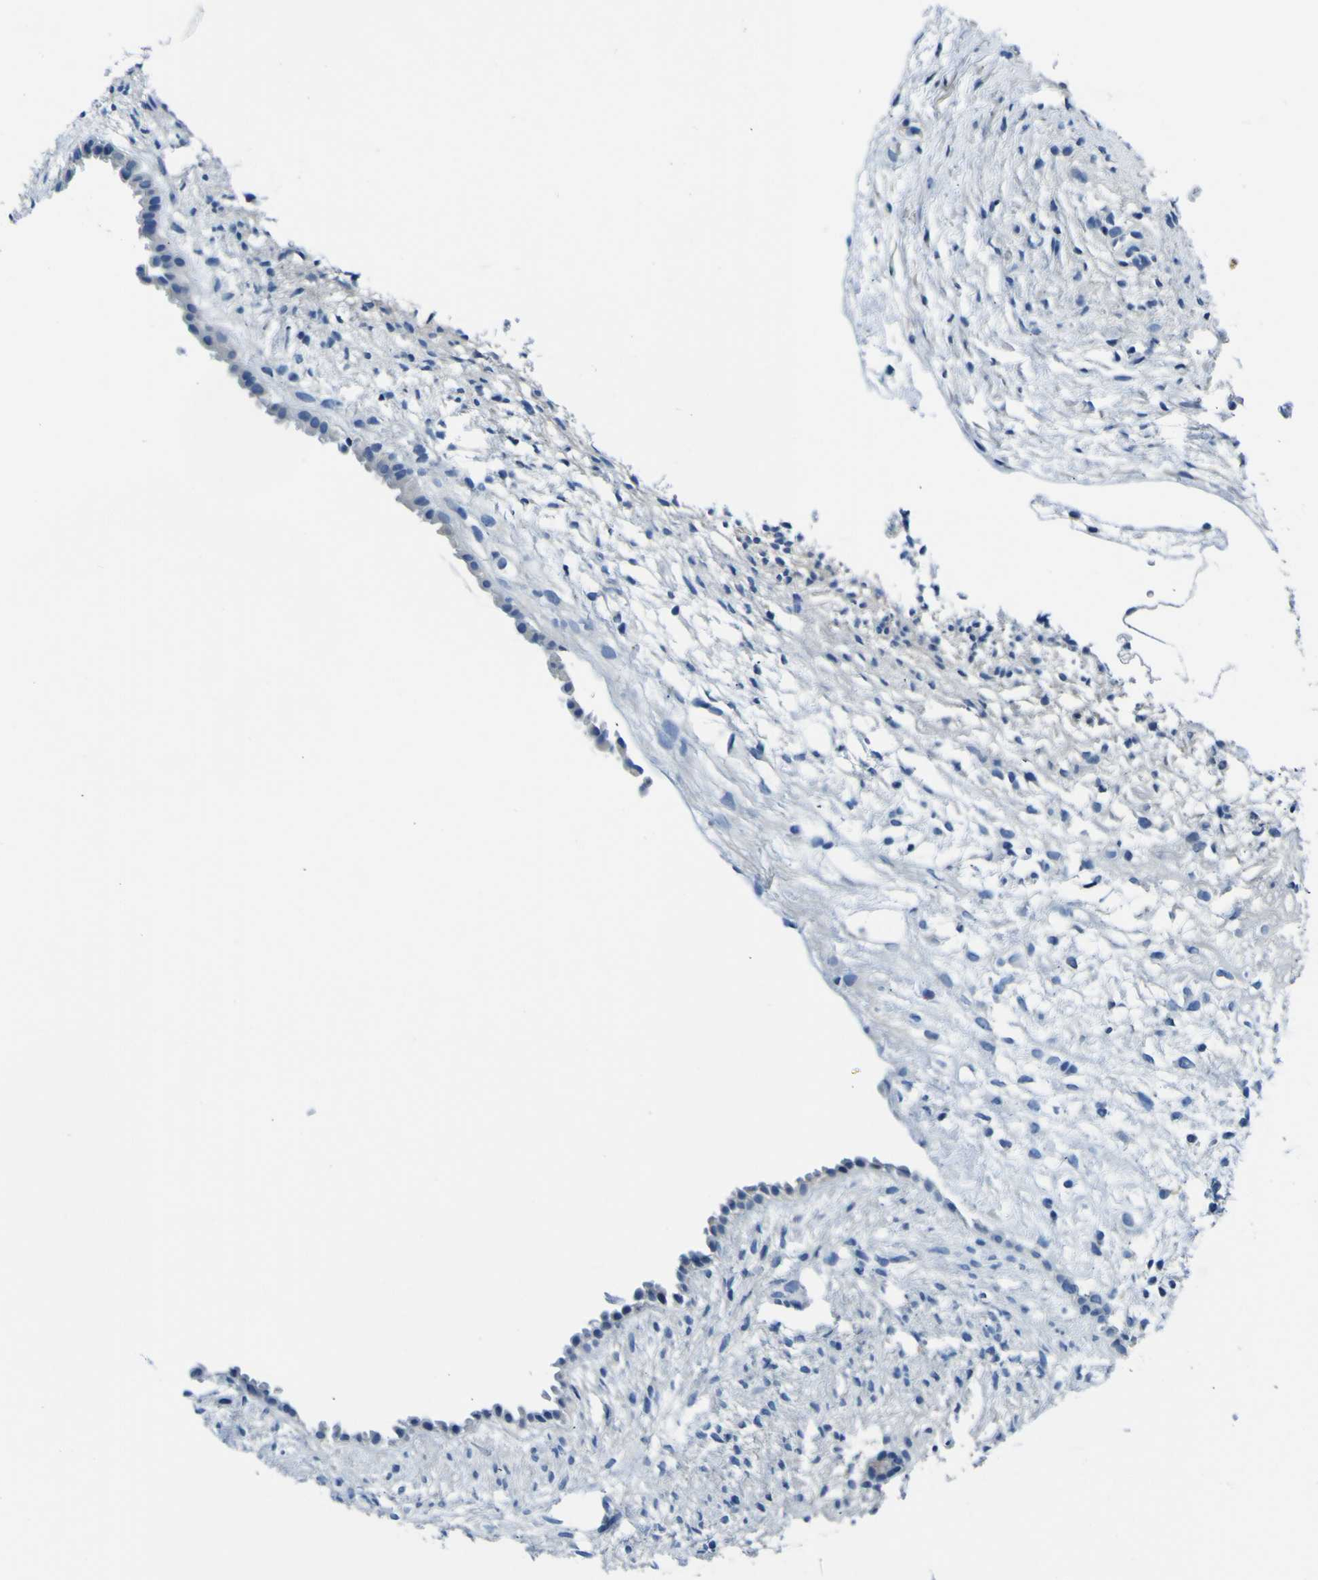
{"staining": {"intensity": "negative", "quantity": "none", "location": "none"}, "tissue": "ovary", "cell_type": "Ovarian stroma cells", "image_type": "normal", "snomed": [{"axis": "morphology", "description": "Normal tissue, NOS"}, {"axis": "morphology", "description": "Cyst, NOS"}, {"axis": "topography", "description": "Ovary"}], "caption": "DAB (3,3'-diaminobenzidine) immunohistochemical staining of benign ovary exhibits no significant expression in ovarian stroma cells.", "gene": "ADGRA2", "patient": {"sex": "female", "age": 18}}